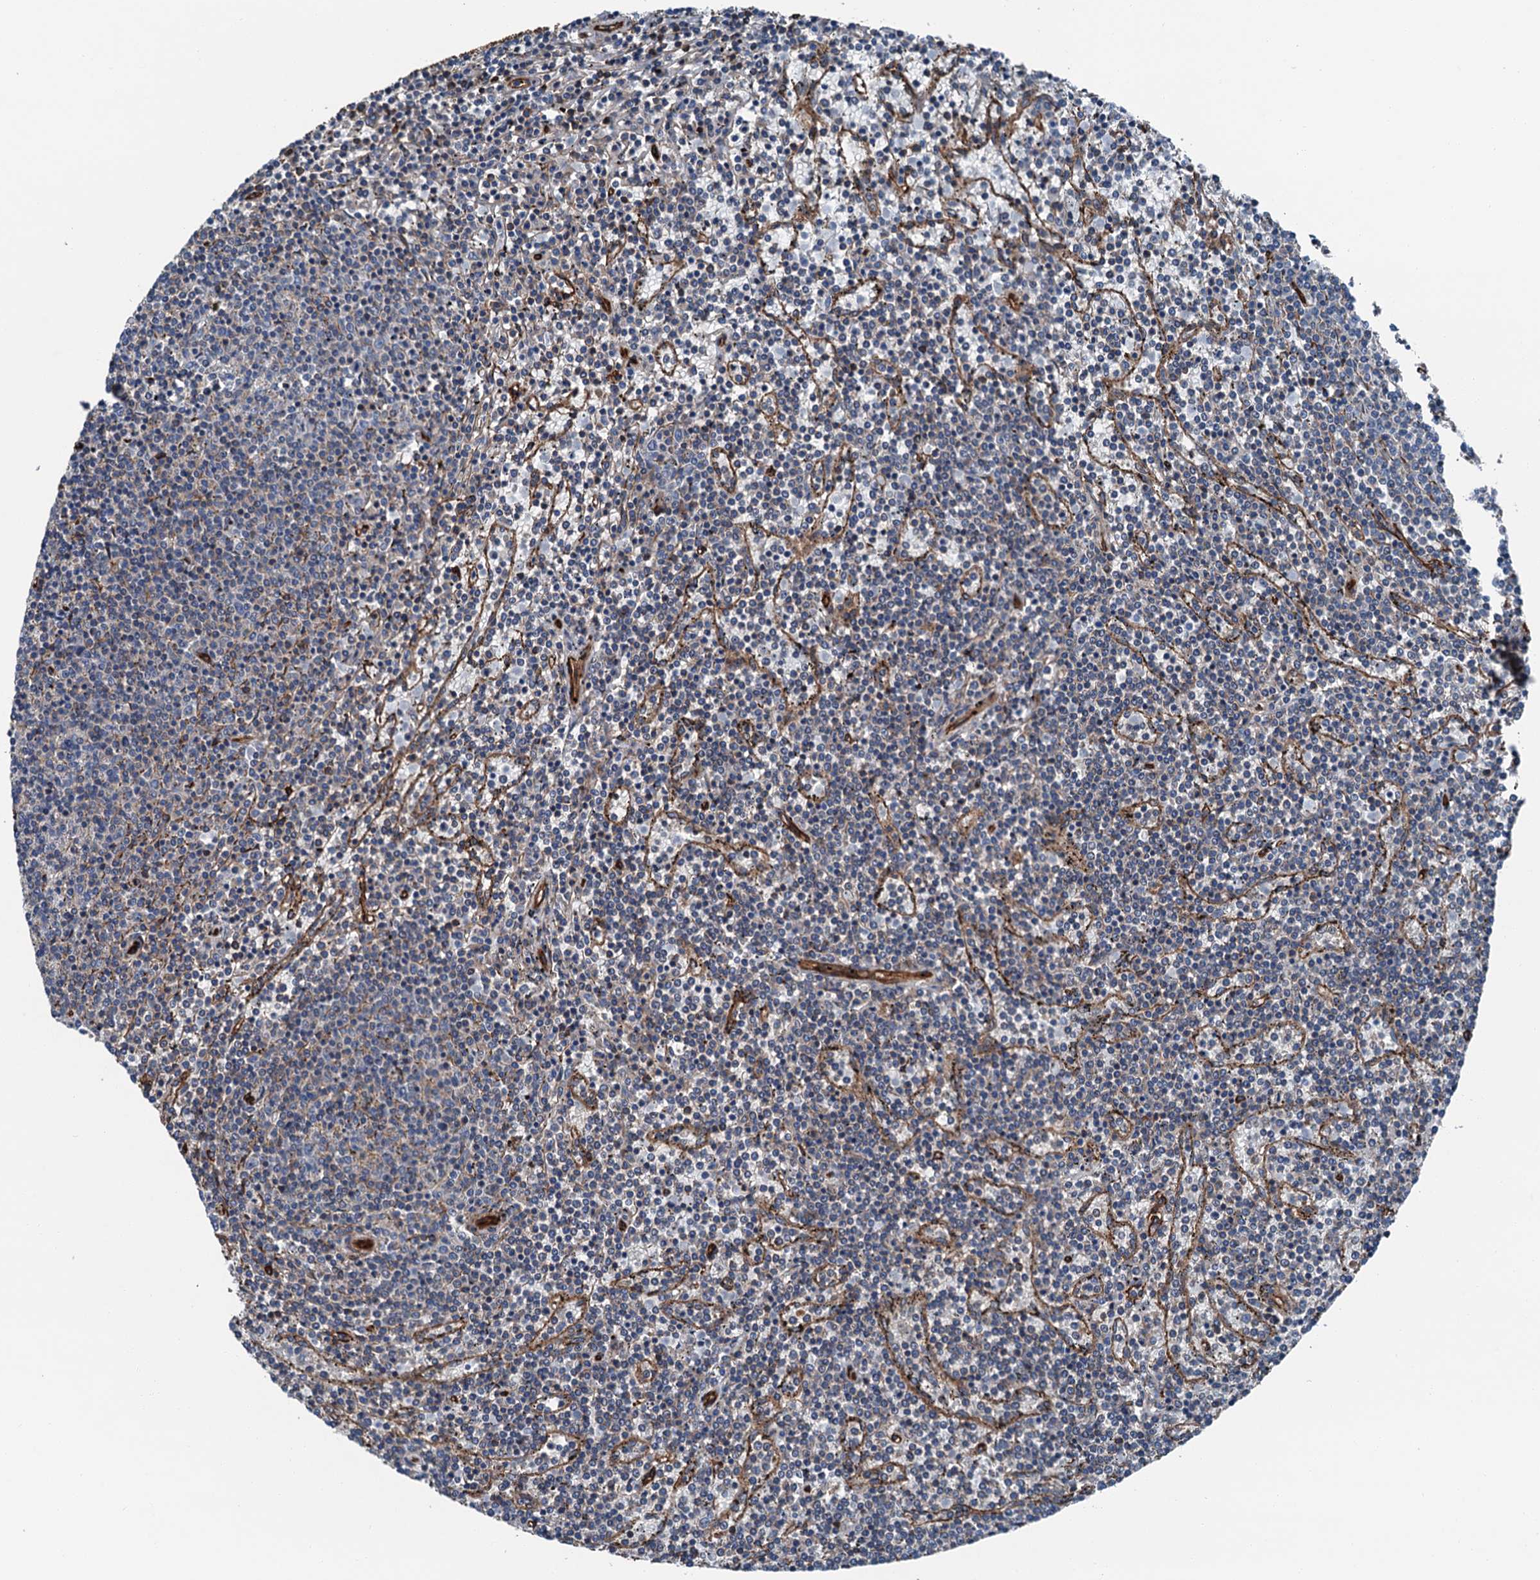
{"staining": {"intensity": "negative", "quantity": "none", "location": "none"}, "tissue": "lymphoma", "cell_type": "Tumor cells", "image_type": "cancer", "snomed": [{"axis": "morphology", "description": "Malignant lymphoma, non-Hodgkin's type, Low grade"}, {"axis": "topography", "description": "Spleen"}], "caption": "An IHC micrograph of lymphoma is shown. There is no staining in tumor cells of lymphoma.", "gene": "NMRAL1", "patient": {"sex": "female", "age": 50}}